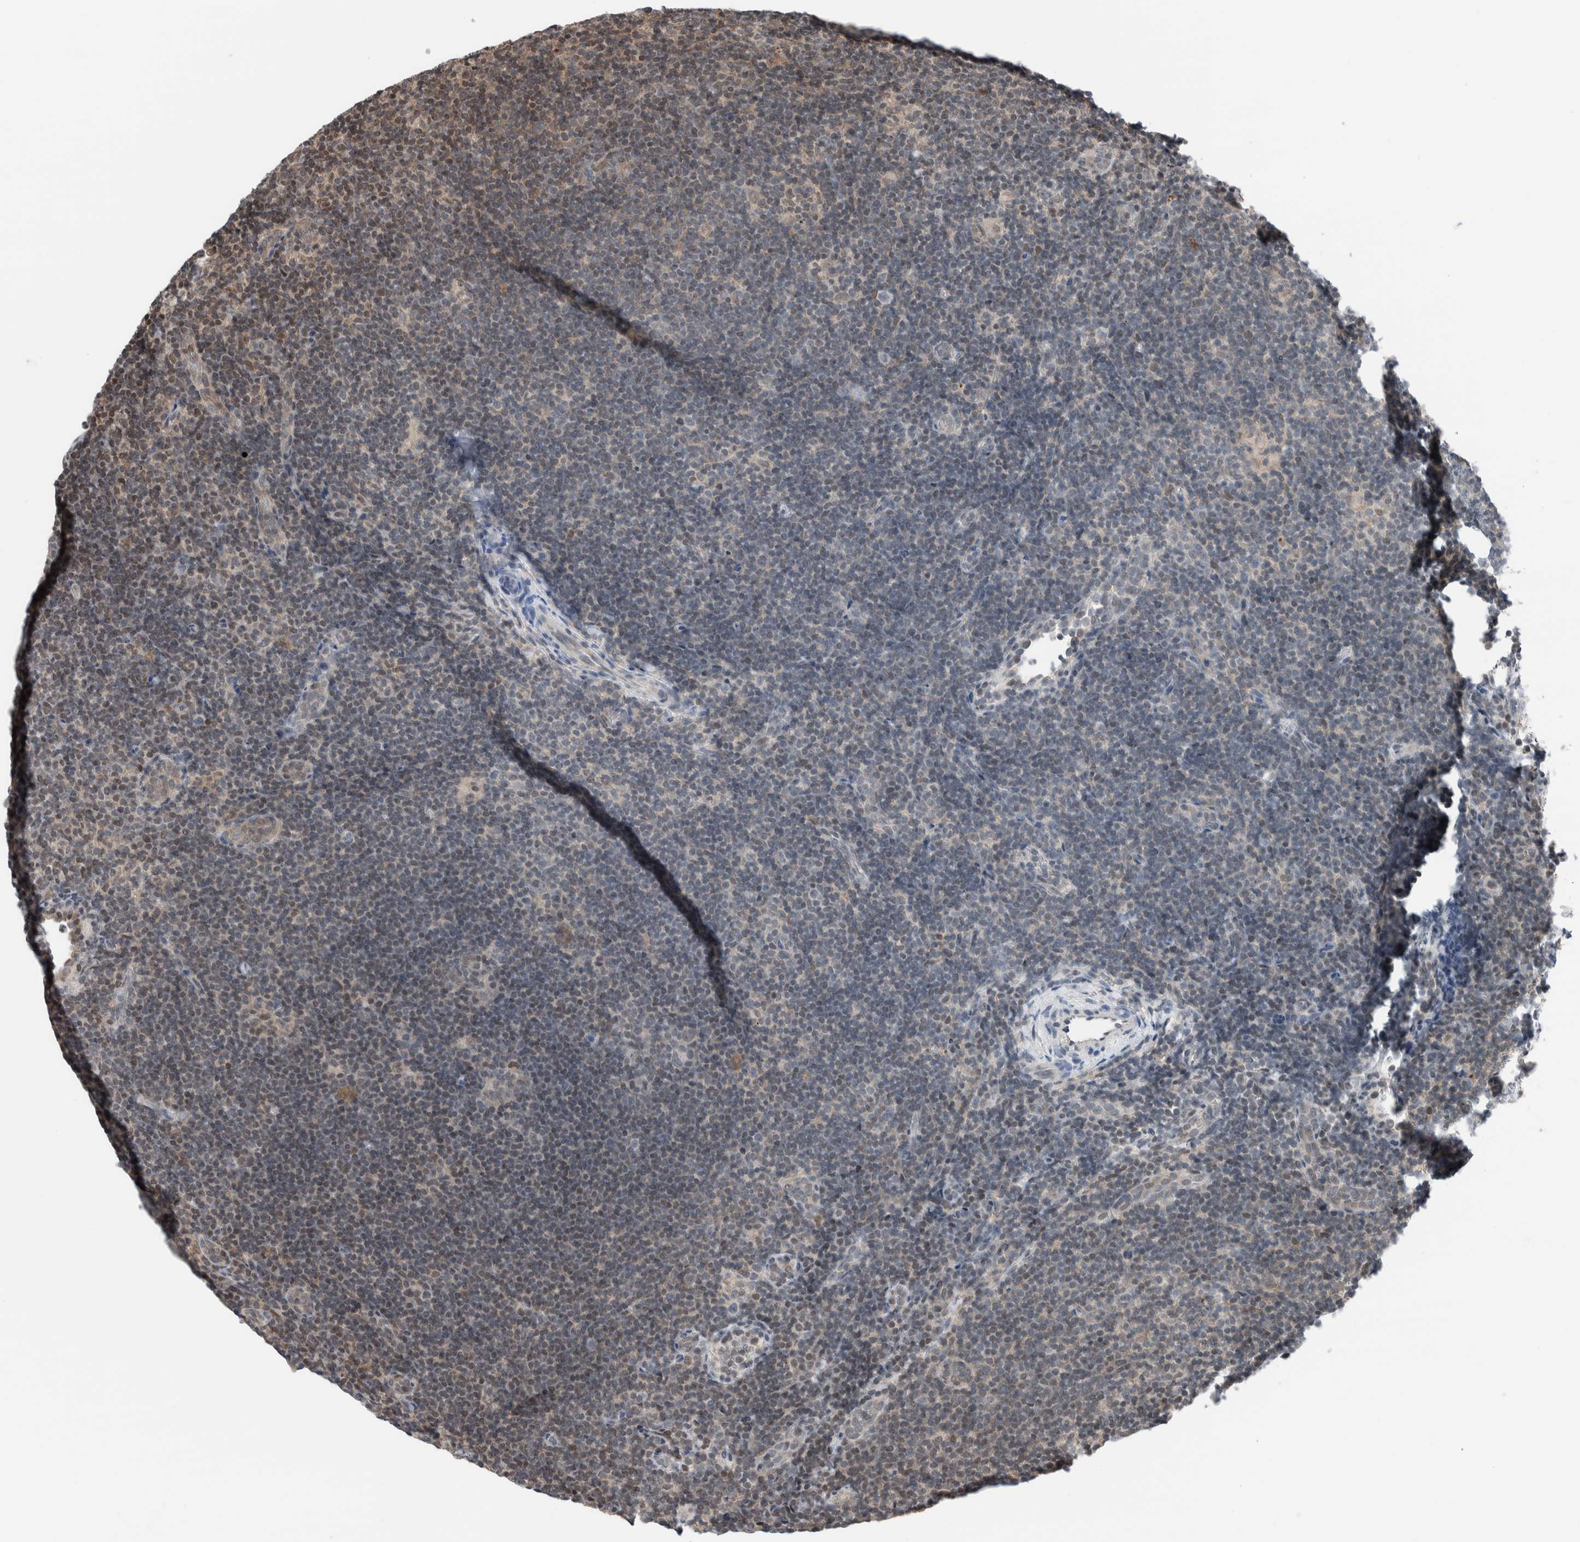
{"staining": {"intensity": "weak", "quantity": ">75%", "location": "cytoplasmic/membranous,nuclear"}, "tissue": "lymphoma", "cell_type": "Tumor cells", "image_type": "cancer", "snomed": [{"axis": "morphology", "description": "Hodgkin's disease, NOS"}, {"axis": "topography", "description": "Lymph node"}], "caption": "Immunohistochemistry (DAB) staining of human lymphoma displays weak cytoplasmic/membranous and nuclear protein expression in about >75% of tumor cells.", "gene": "NPLOC4", "patient": {"sex": "female", "age": 57}}